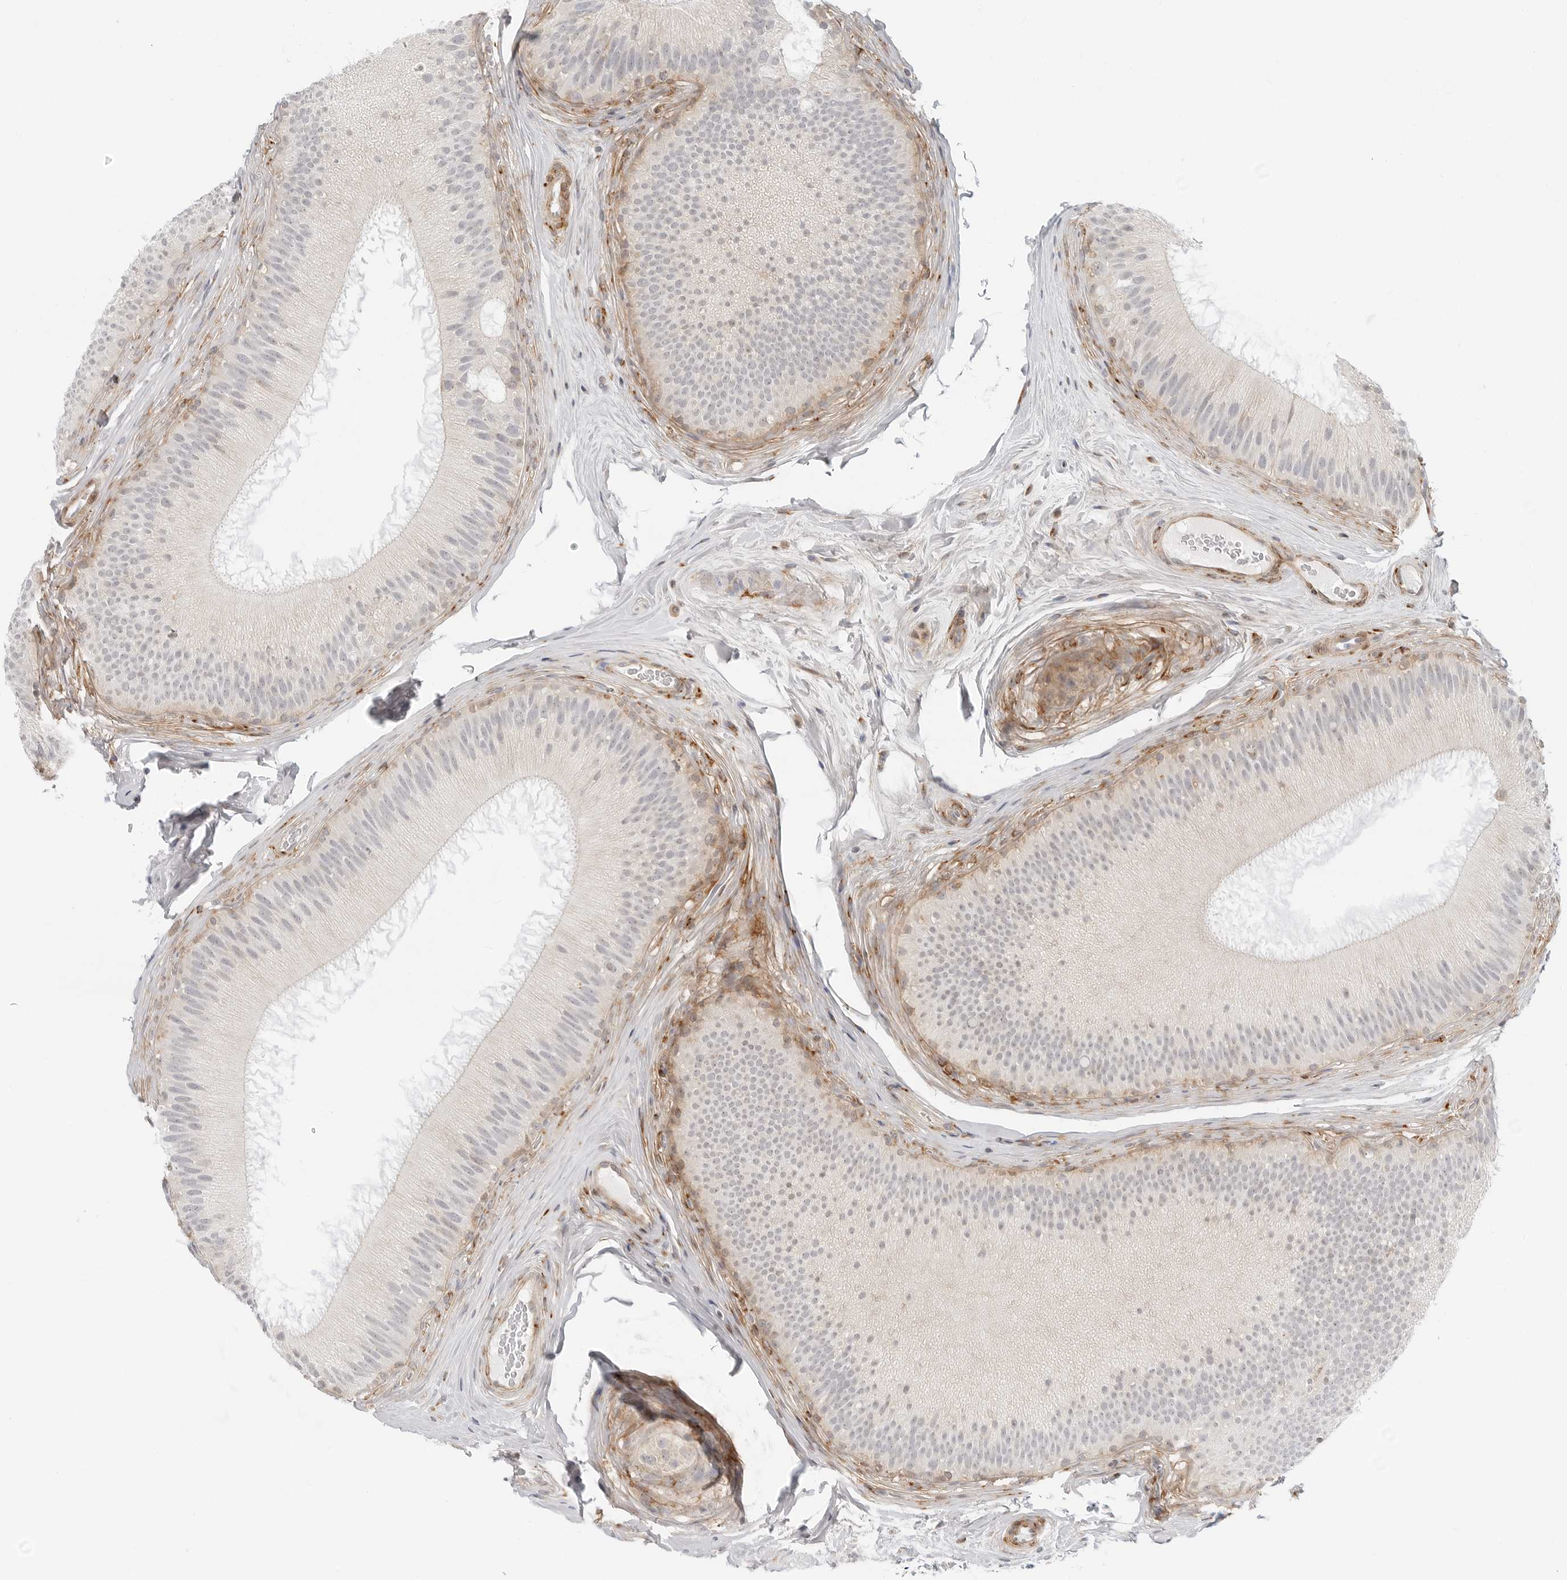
{"staining": {"intensity": "weak", "quantity": "25%-75%", "location": "cytoplasmic/membranous"}, "tissue": "epididymis", "cell_type": "Glandular cells", "image_type": "normal", "snomed": [{"axis": "morphology", "description": "Normal tissue, NOS"}, {"axis": "topography", "description": "Epididymis"}], "caption": "Glandular cells demonstrate low levels of weak cytoplasmic/membranous expression in about 25%-75% of cells in benign epididymis.", "gene": "C1QTNF1", "patient": {"sex": "male", "age": 45}}